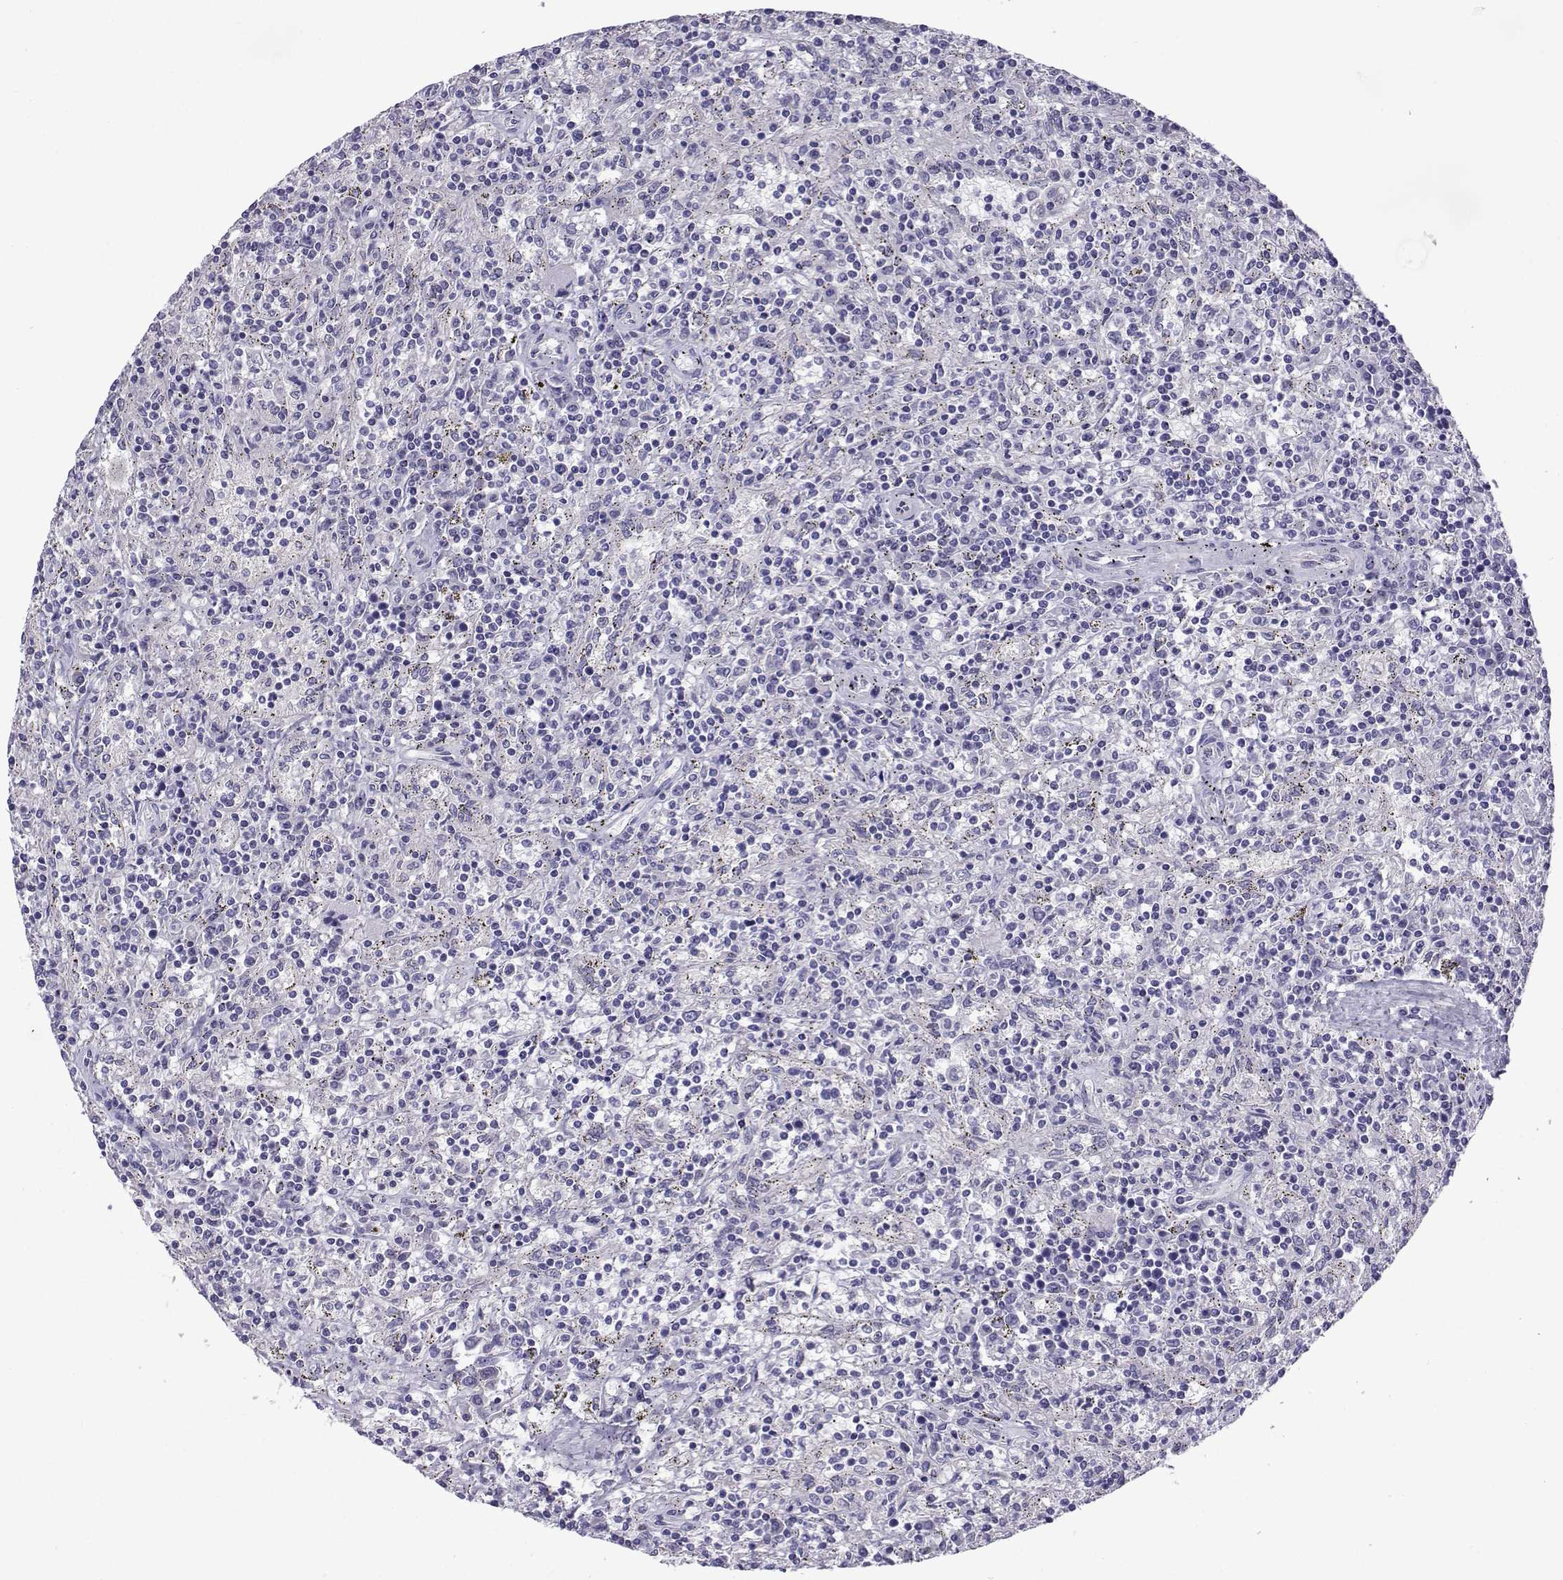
{"staining": {"intensity": "negative", "quantity": "none", "location": "none"}, "tissue": "lymphoma", "cell_type": "Tumor cells", "image_type": "cancer", "snomed": [{"axis": "morphology", "description": "Malignant lymphoma, non-Hodgkin's type, Low grade"}, {"axis": "topography", "description": "Spleen"}], "caption": "Immunohistochemical staining of human lymphoma exhibits no significant positivity in tumor cells.", "gene": "CFAP70", "patient": {"sex": "male", "age": 62}}